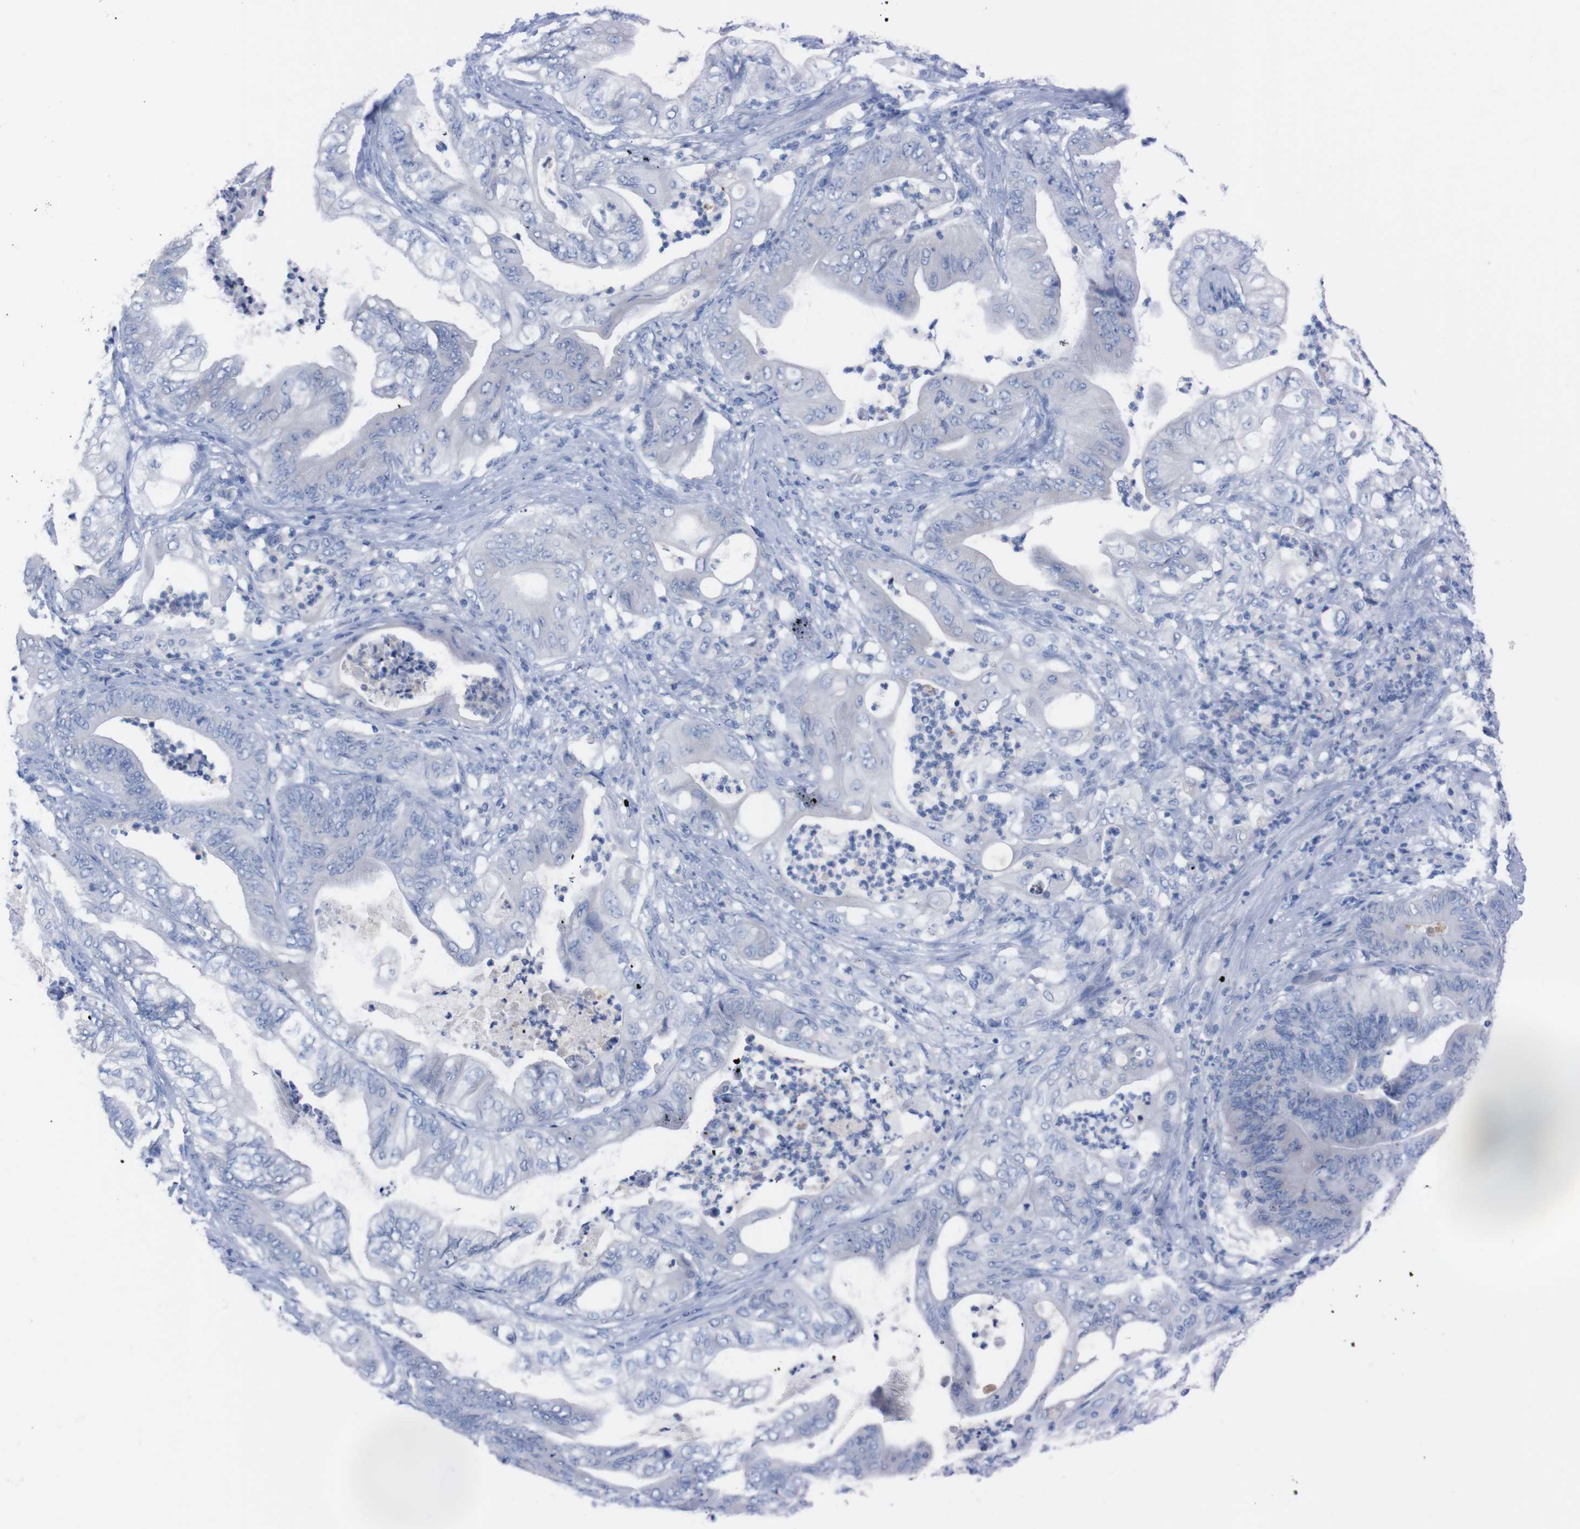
{"staining": {"intensity": "negative", "quantity": "none", "location": "none"}, "tissue": "stomach cancer", "cell_type": "Tumor cells", "image_type": "cancer", "snomed": [{"axis": "morphology", "description": "Adenocarcinoma, NOS"}, {"axis": "topography", "description": "Stomach"}], "caption": "This micrograph is of stomach cancer (adenocarcinoma) stained with IHC to label a protein in brown with the nuclei are counter-stained blue. There is no positivity in tumor cells.", "gene": "TMEM243", "patient": {"sex": "female", "age": 73}}